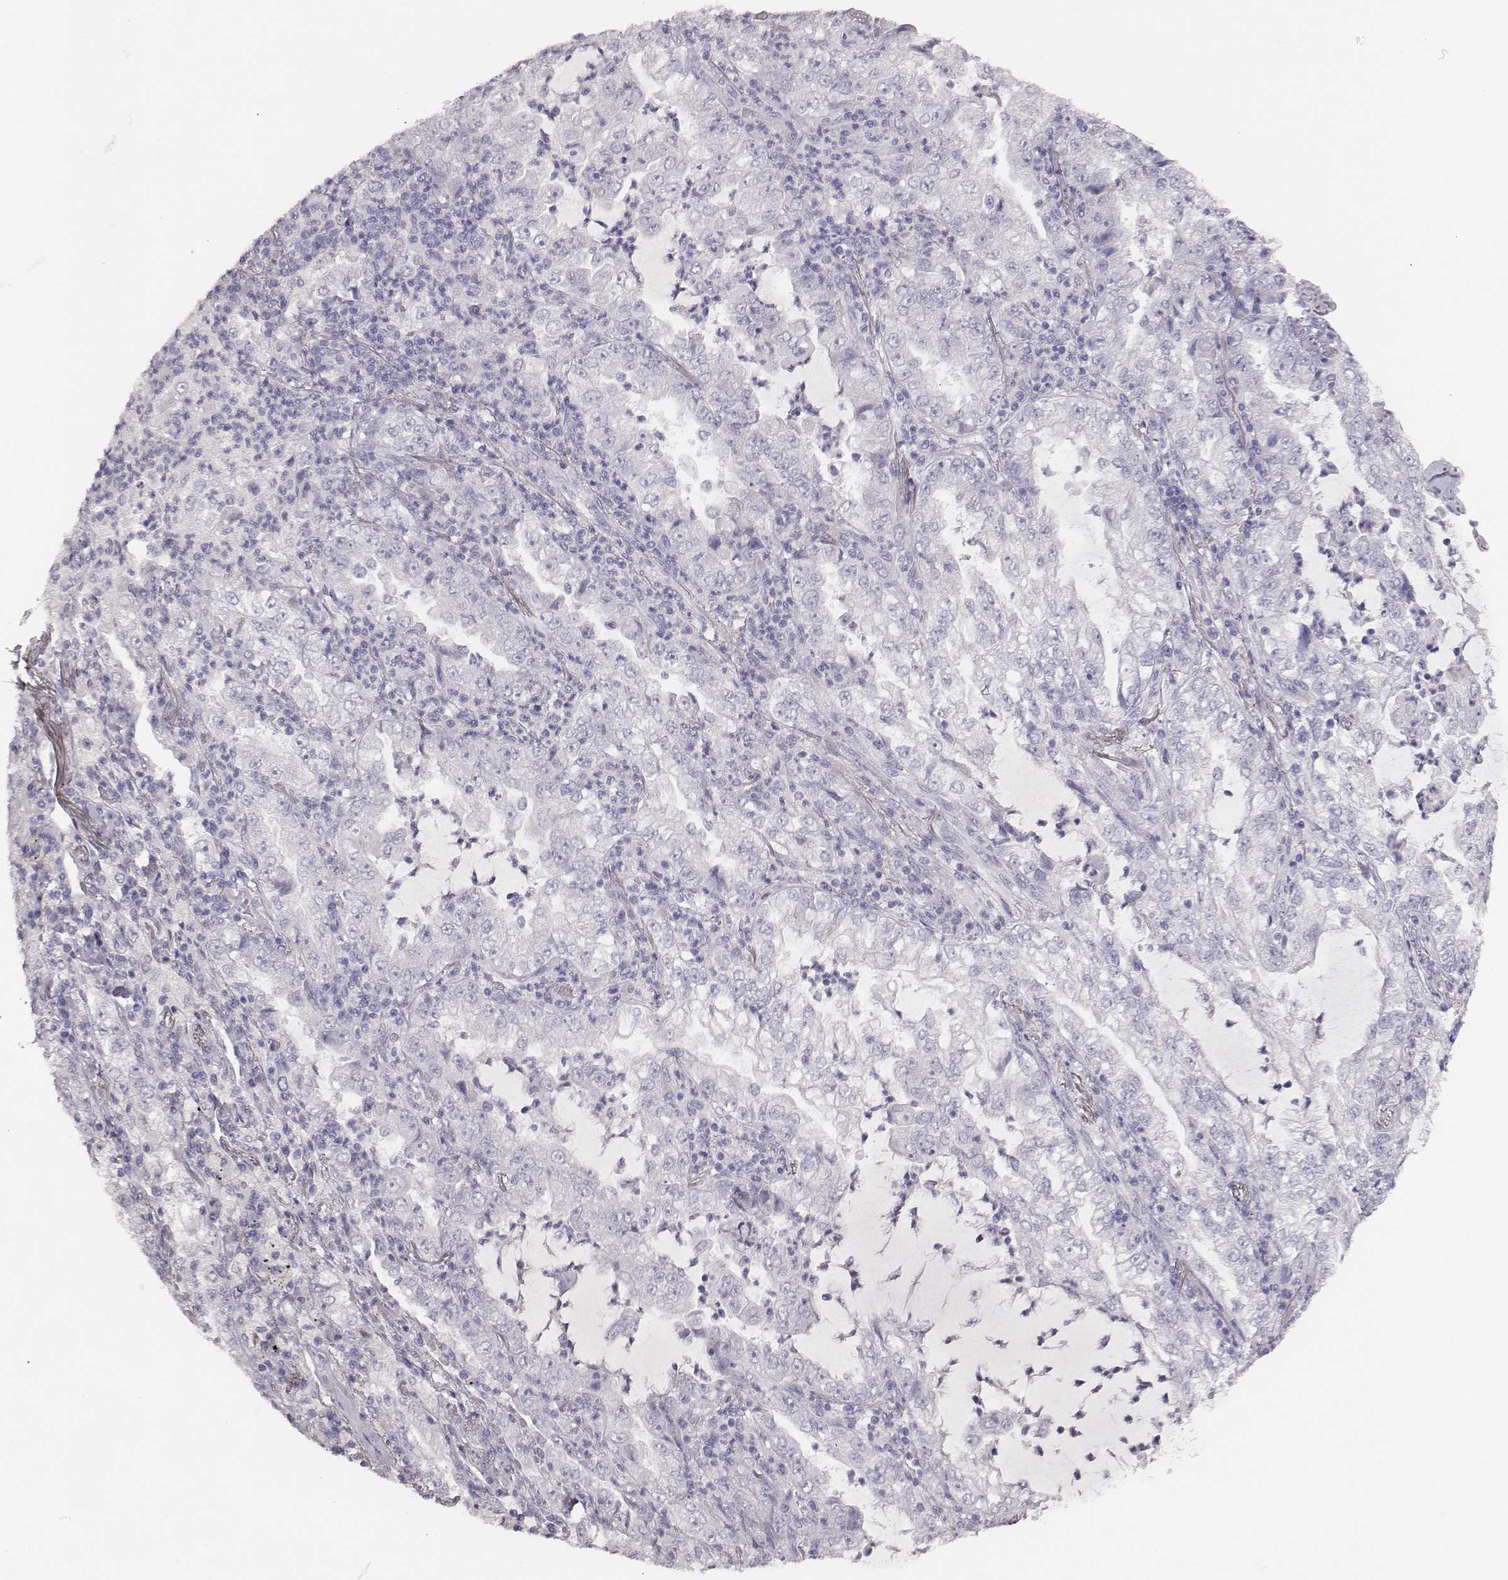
{"staining": {"intensity": "negative", "quantity": "none", "location": "none"}, "tissue": "lung cancer", "cell_type": "Tumor cells", "image_type": "cancer", "snomed": [{"axis": "morphology", "description": "Adenocarcinoma, NOS"}, {"axis": "topography", "description": "Lung"}], "caption": "Lung adenocarcinoma was stained to show a protein in brown. There is no significant positivity in tumor cells. (DAB immunohistochemistry (IHC) with hematoxylin counter stain).", "gene": "MYH6", "patient": {"sex": "female", "age": 73}}